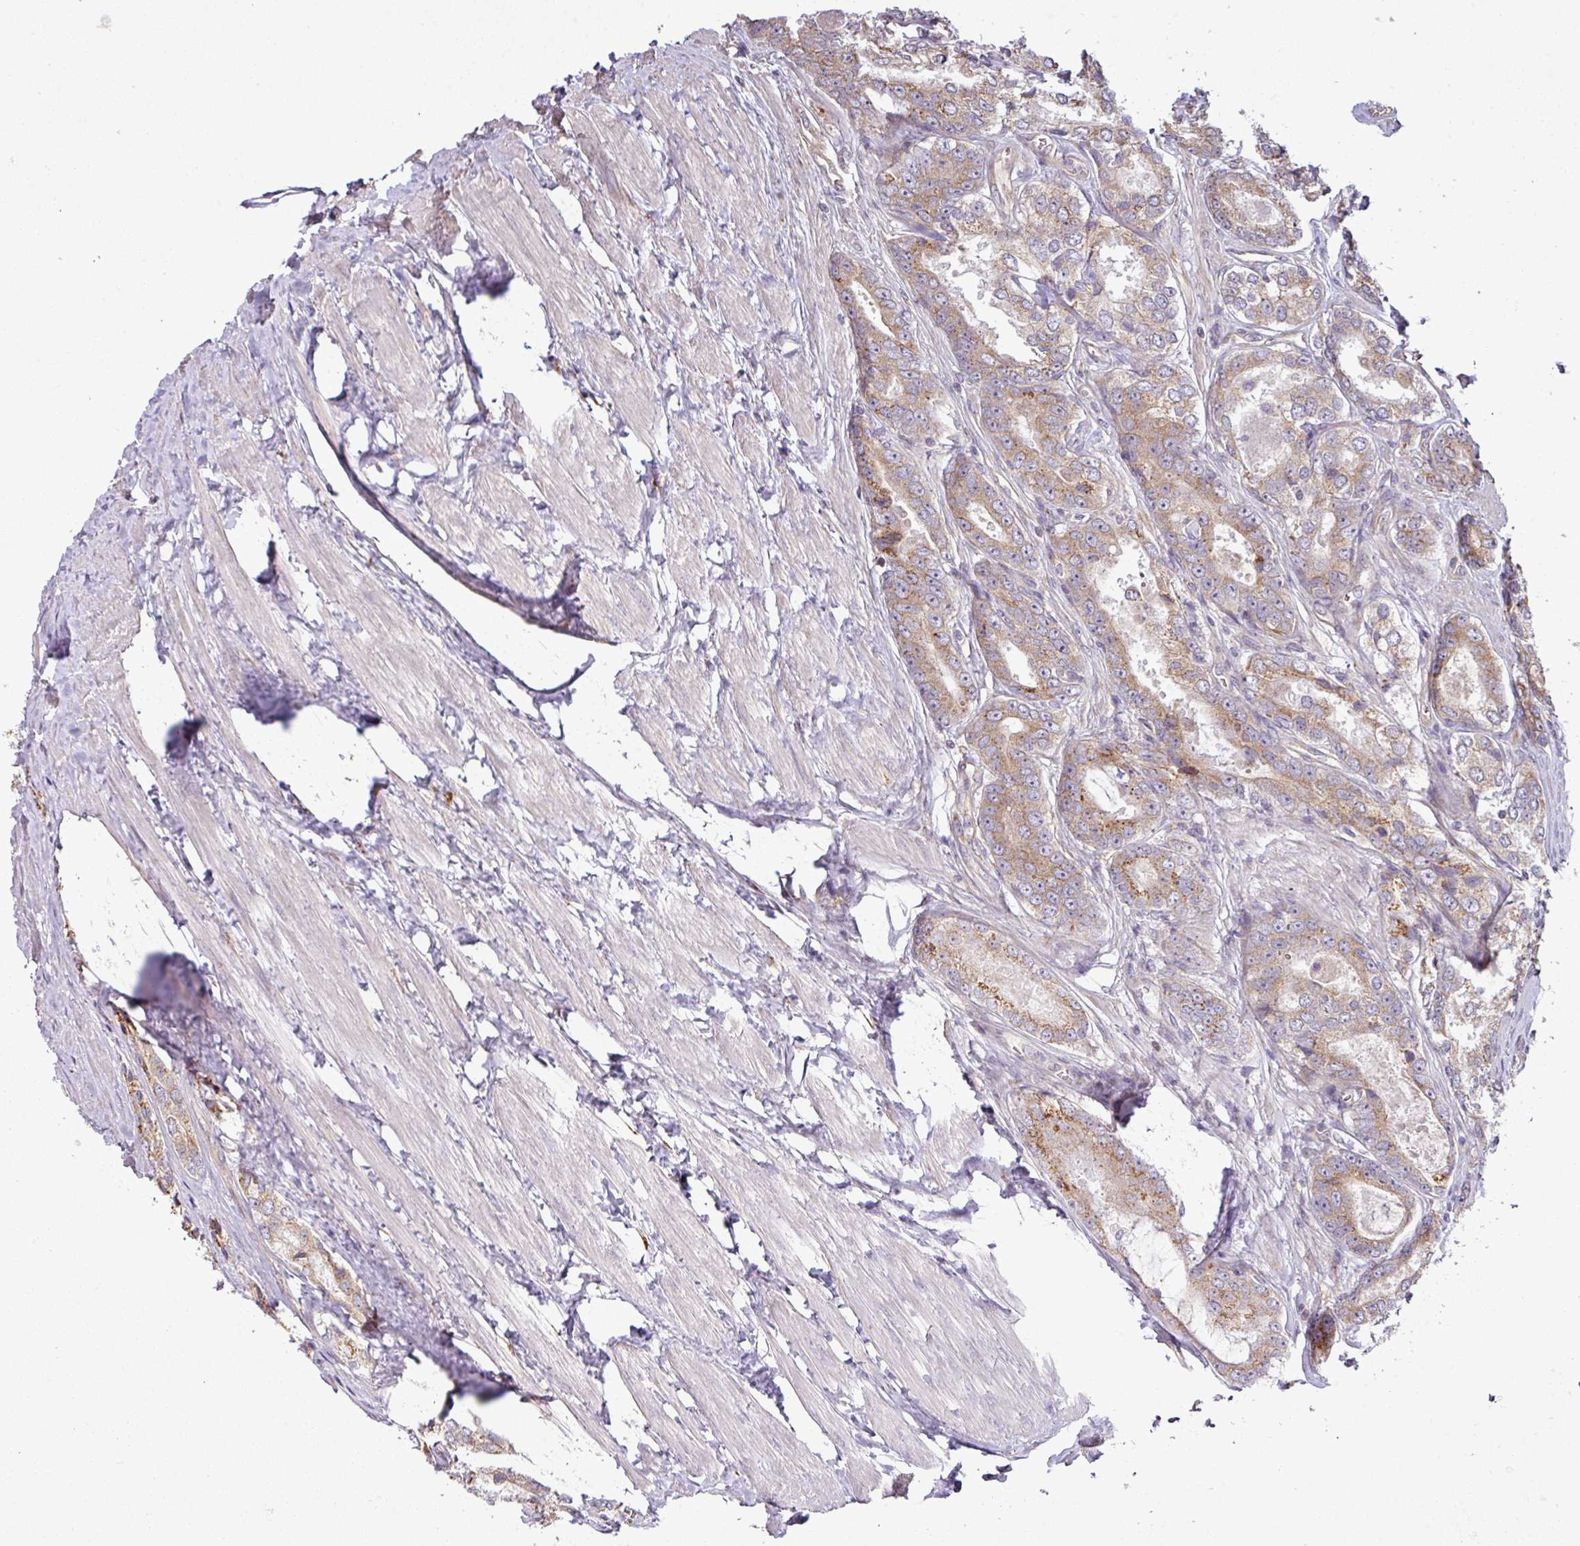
{"staining": {"intensity": "moderate", "quantity": ">75%", "location": "cytoplasmic/membranous"}, "tissue": "prostate cancer", "cell_type": "Tumor cells", "image_type": "cancer", "snomed": [{"axis": "morphology", "description": "Adenocarcinoma, Low grade"}, {"axis": "topography", "description": "Prostate"}], "caption": "IHC (DAB (3,3'-diaminobenzidine)) staining of human prostate adenocarcinoma (low-grade) exhibits moderate cytoplasmic/membranous protein staining in about >75% of tumor cells.", "gene": "TIMMDC1", "patient": {"sex": "male", "age": 68}}